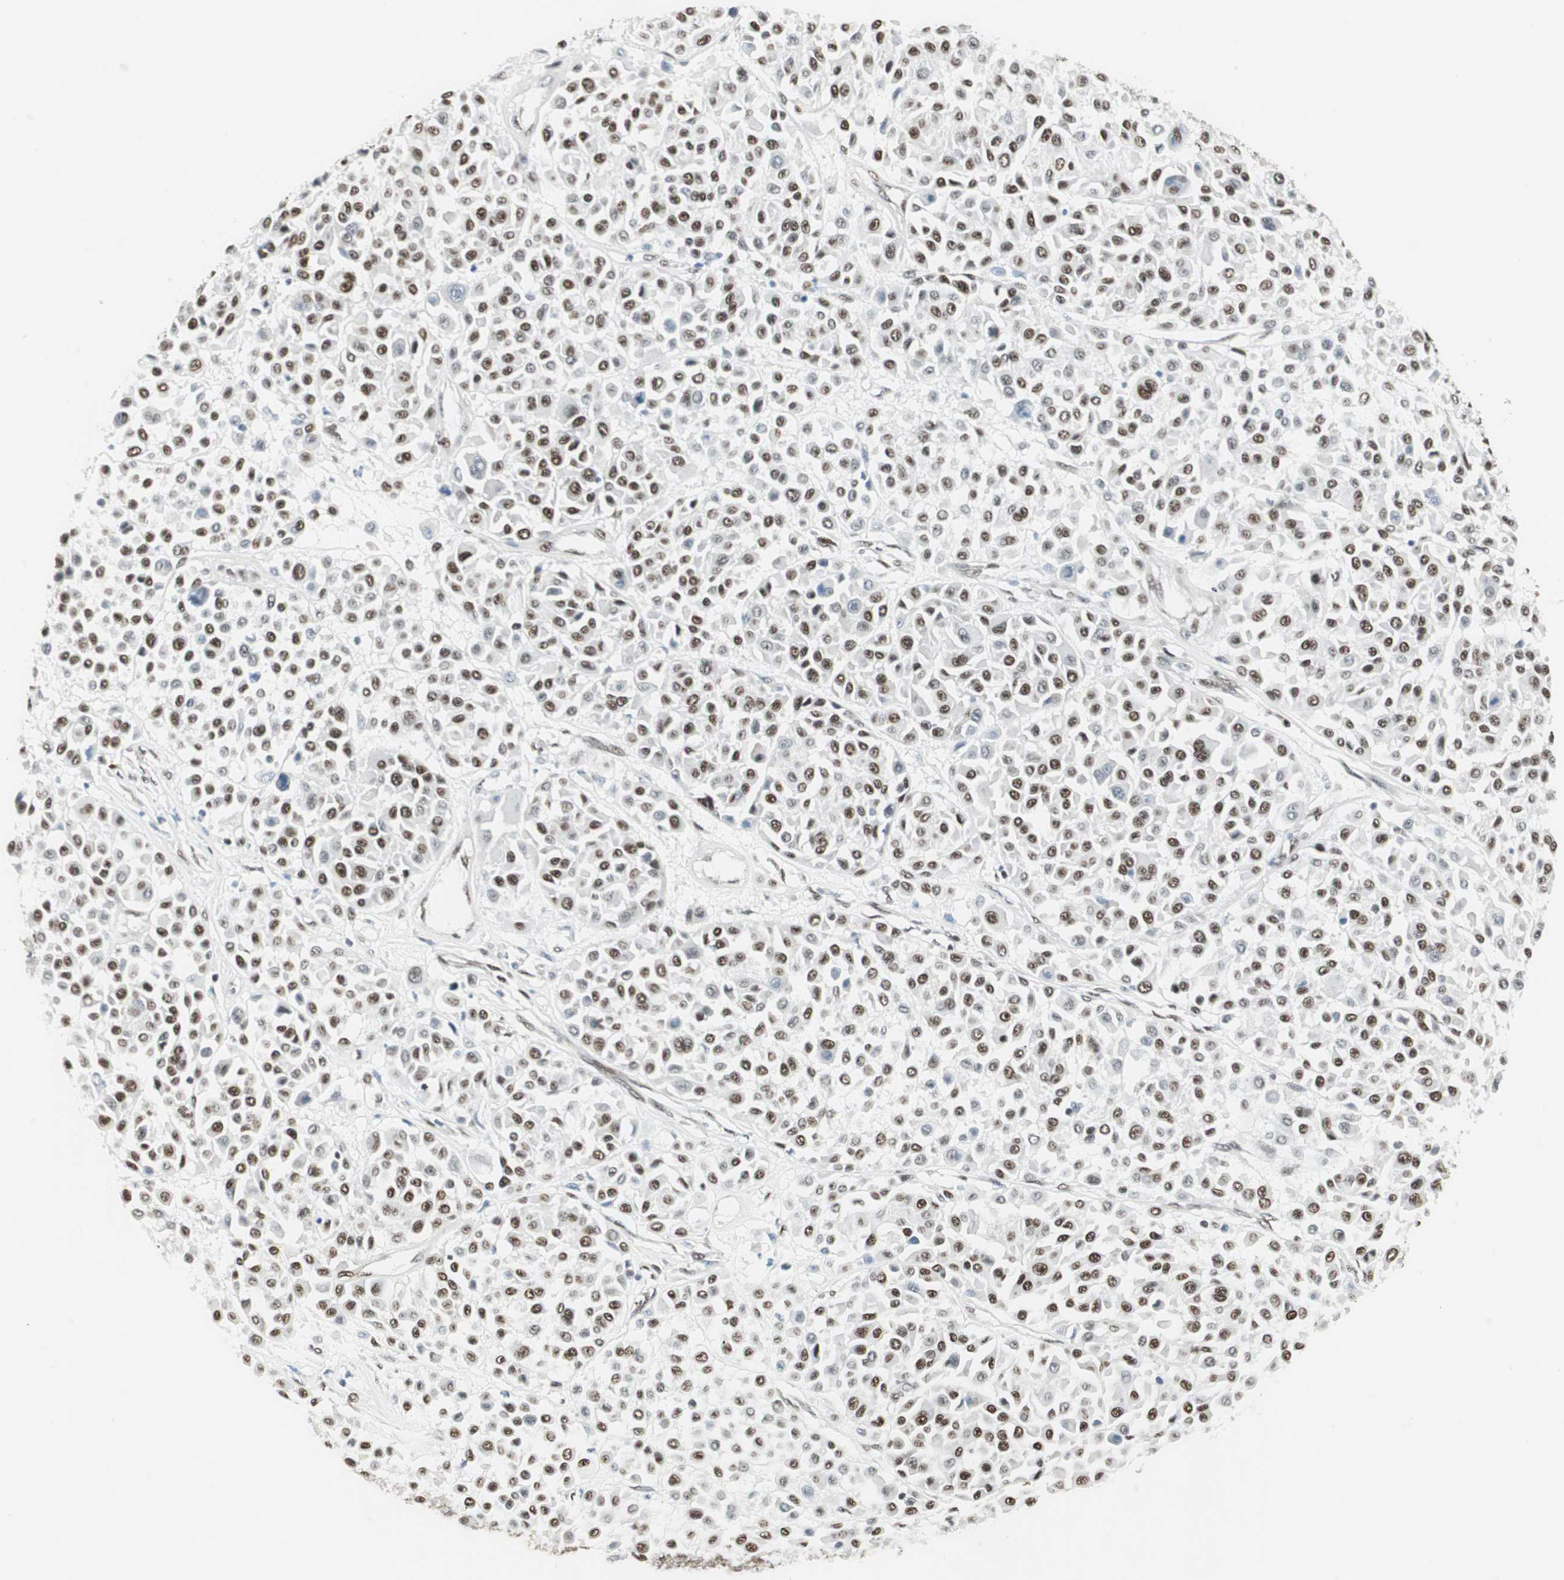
{"staining": {"intensity": "strong", "quantity": ">75%", "location": "nuclear"}, "tissue": "melanoma", "cell_type": "Tumor cells", "image_type": "cancer", "snomed": [{"axis": "morphology", "description": "Malignant melanoma, Metastatic site"}, {"axis": "topography", "description": "Soft tissue"}], "caption": "Immunohistochemistry (IHC) (DAB) staining of melanoma demonstrates strong nuclear protein staining in about >75% of tumor cells.", "gene": "ZBTB17", "patient": {"sex": "male", "age": 41}}